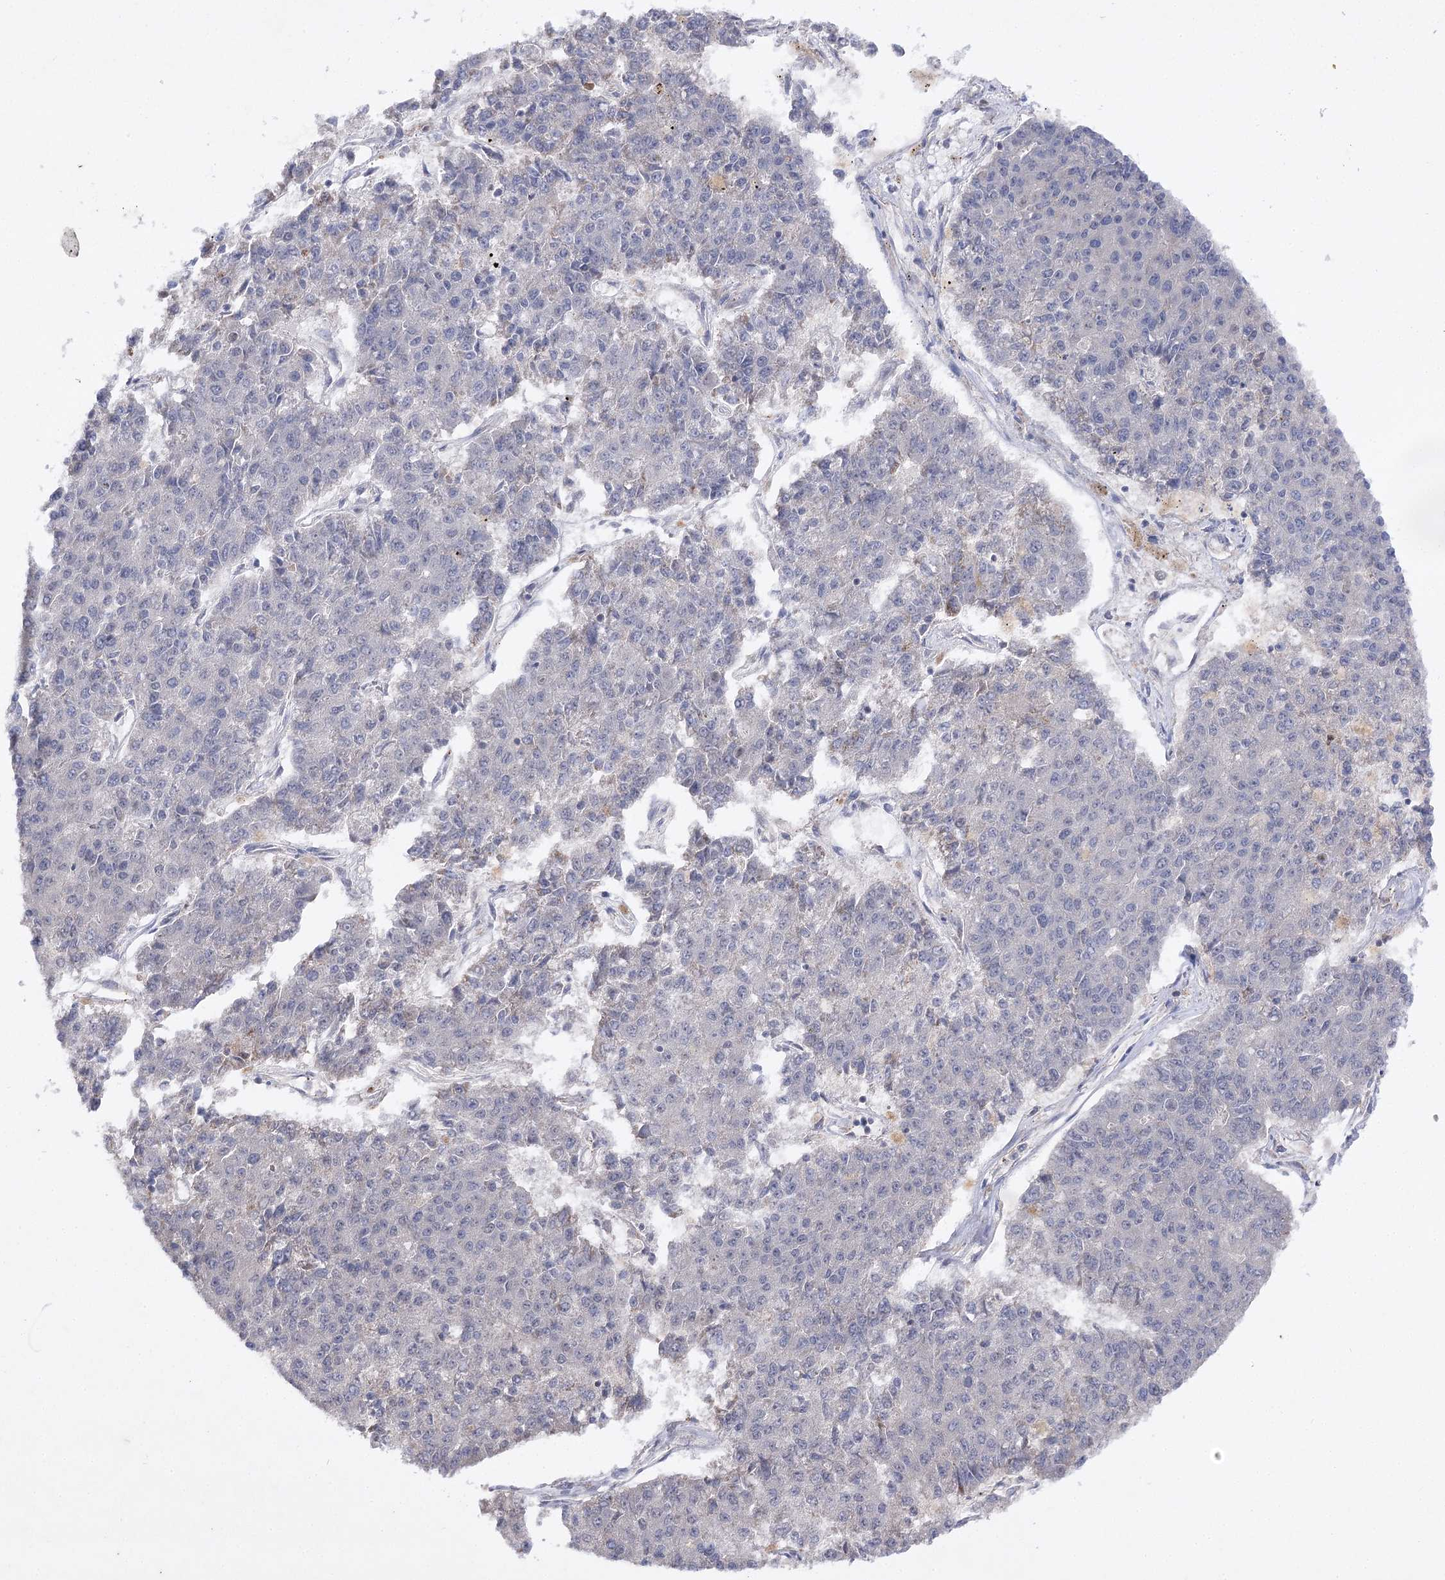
{"staining": {"intensity": "negative", "quantity": "none", "location": "none"}, "tissue": "pancreatic cancer", "cell_type": "Tumor cells", "image_type": "cancer", "snomed": [{"axis": "morphology", "description": "Adenocarcinoma, NOS"}, {"axis": "topography", "description": "Pancreas"}], "caption": "DAB immunohistochemical staining of adenocarcinoma (pancreatic) demonstrates no significant positivity in tumor cells.", "gene": "BCR", "patient": {"sex": "male", "age": 50}}